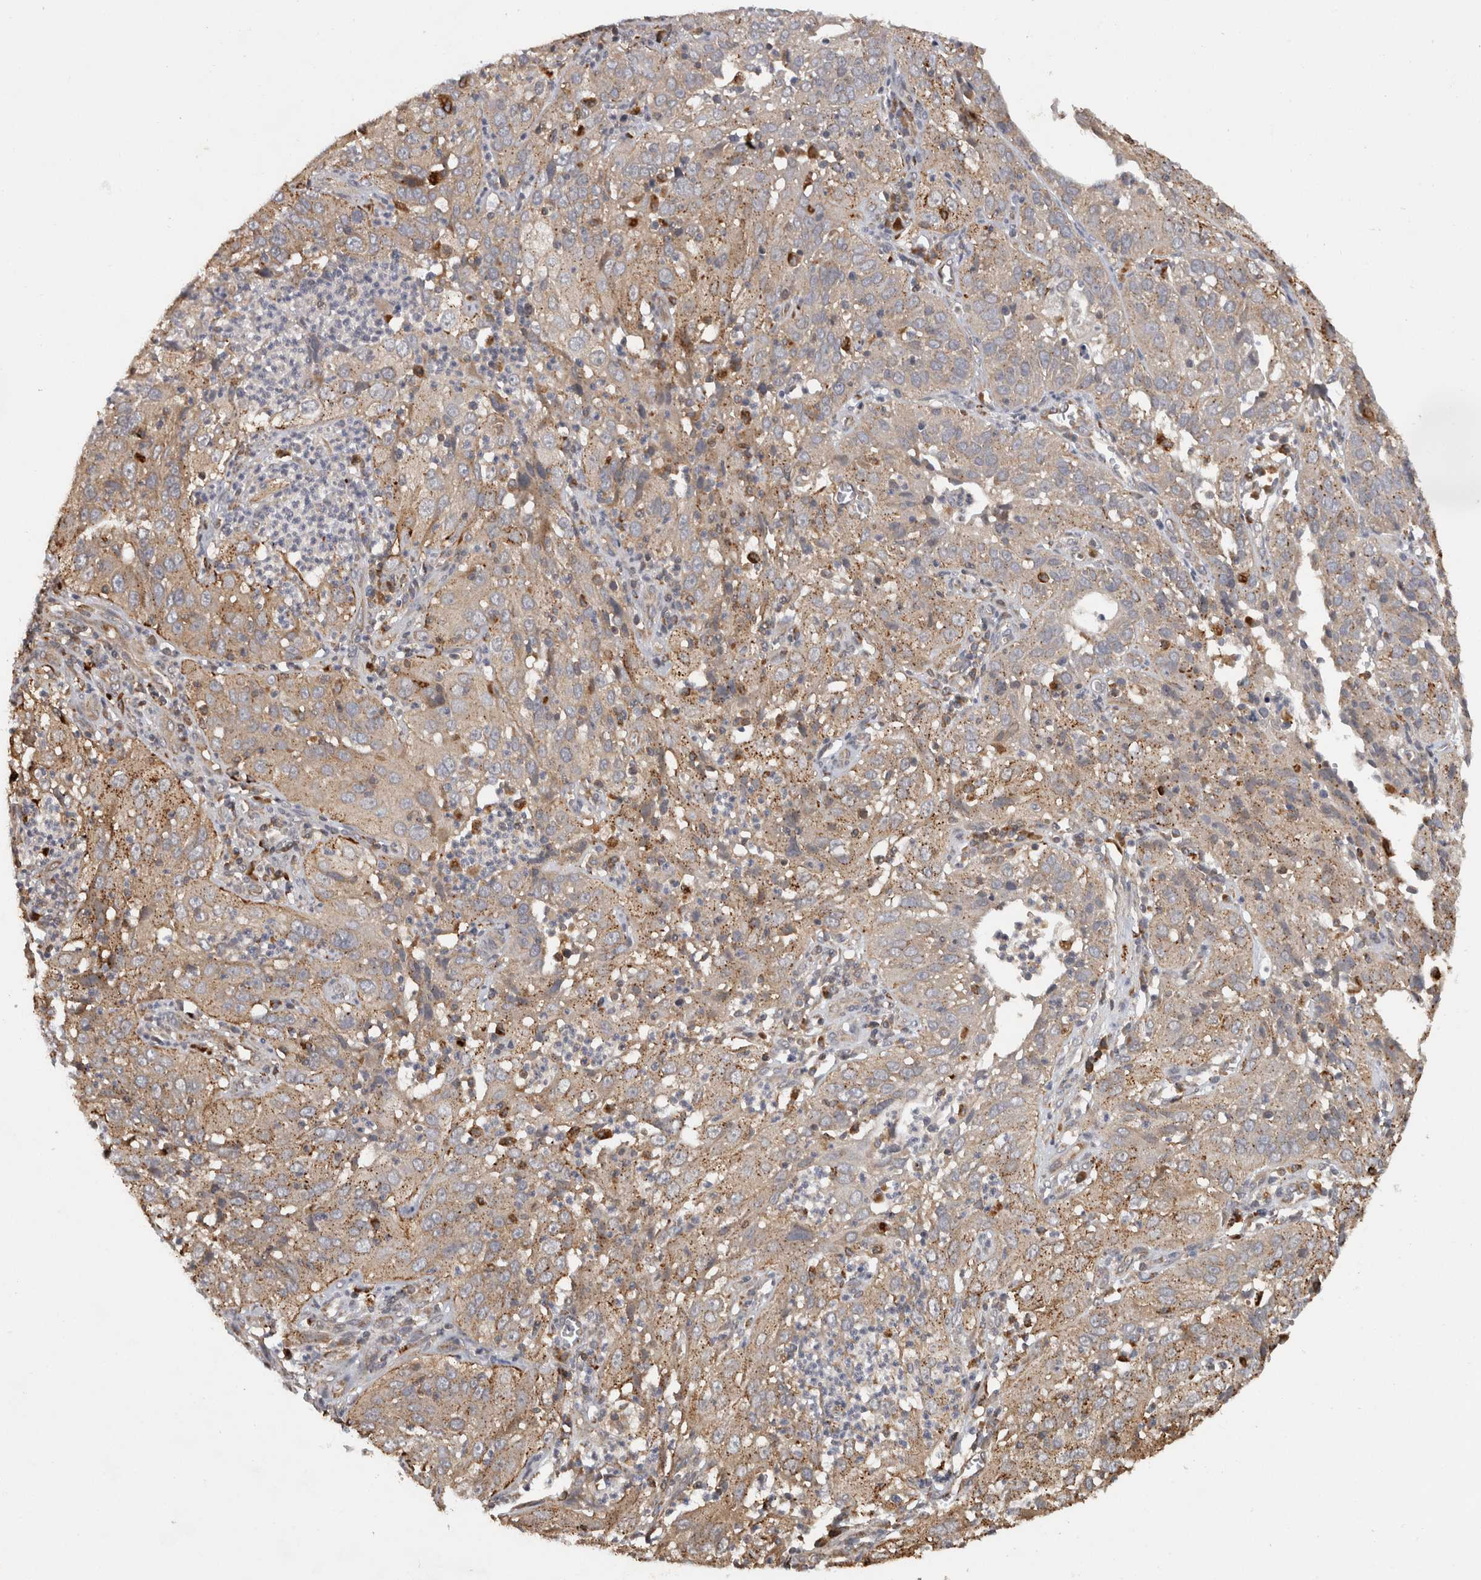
{"staining": {"intensity": "moderate", "quantity": "25%-75%", "location": "cytoplasmic/membranous"}, "tissue": "cervical cancer", "cell_type": "Tumor cells", "image_type": "cancer", "snomed": [{"axis": "morphology", "description": "Squamous cell carcinoma, NOS"}, {"axis": "topography", "description": "Cervix"}], "caption": "Cervical cancer stained with a brown dye reveals moderate cytoplasmic/membranous positive expression in approximately 25%-75% of tumor cells.", "gene": "ACAT2", "patient": {"sex": "female", "age": 32}}